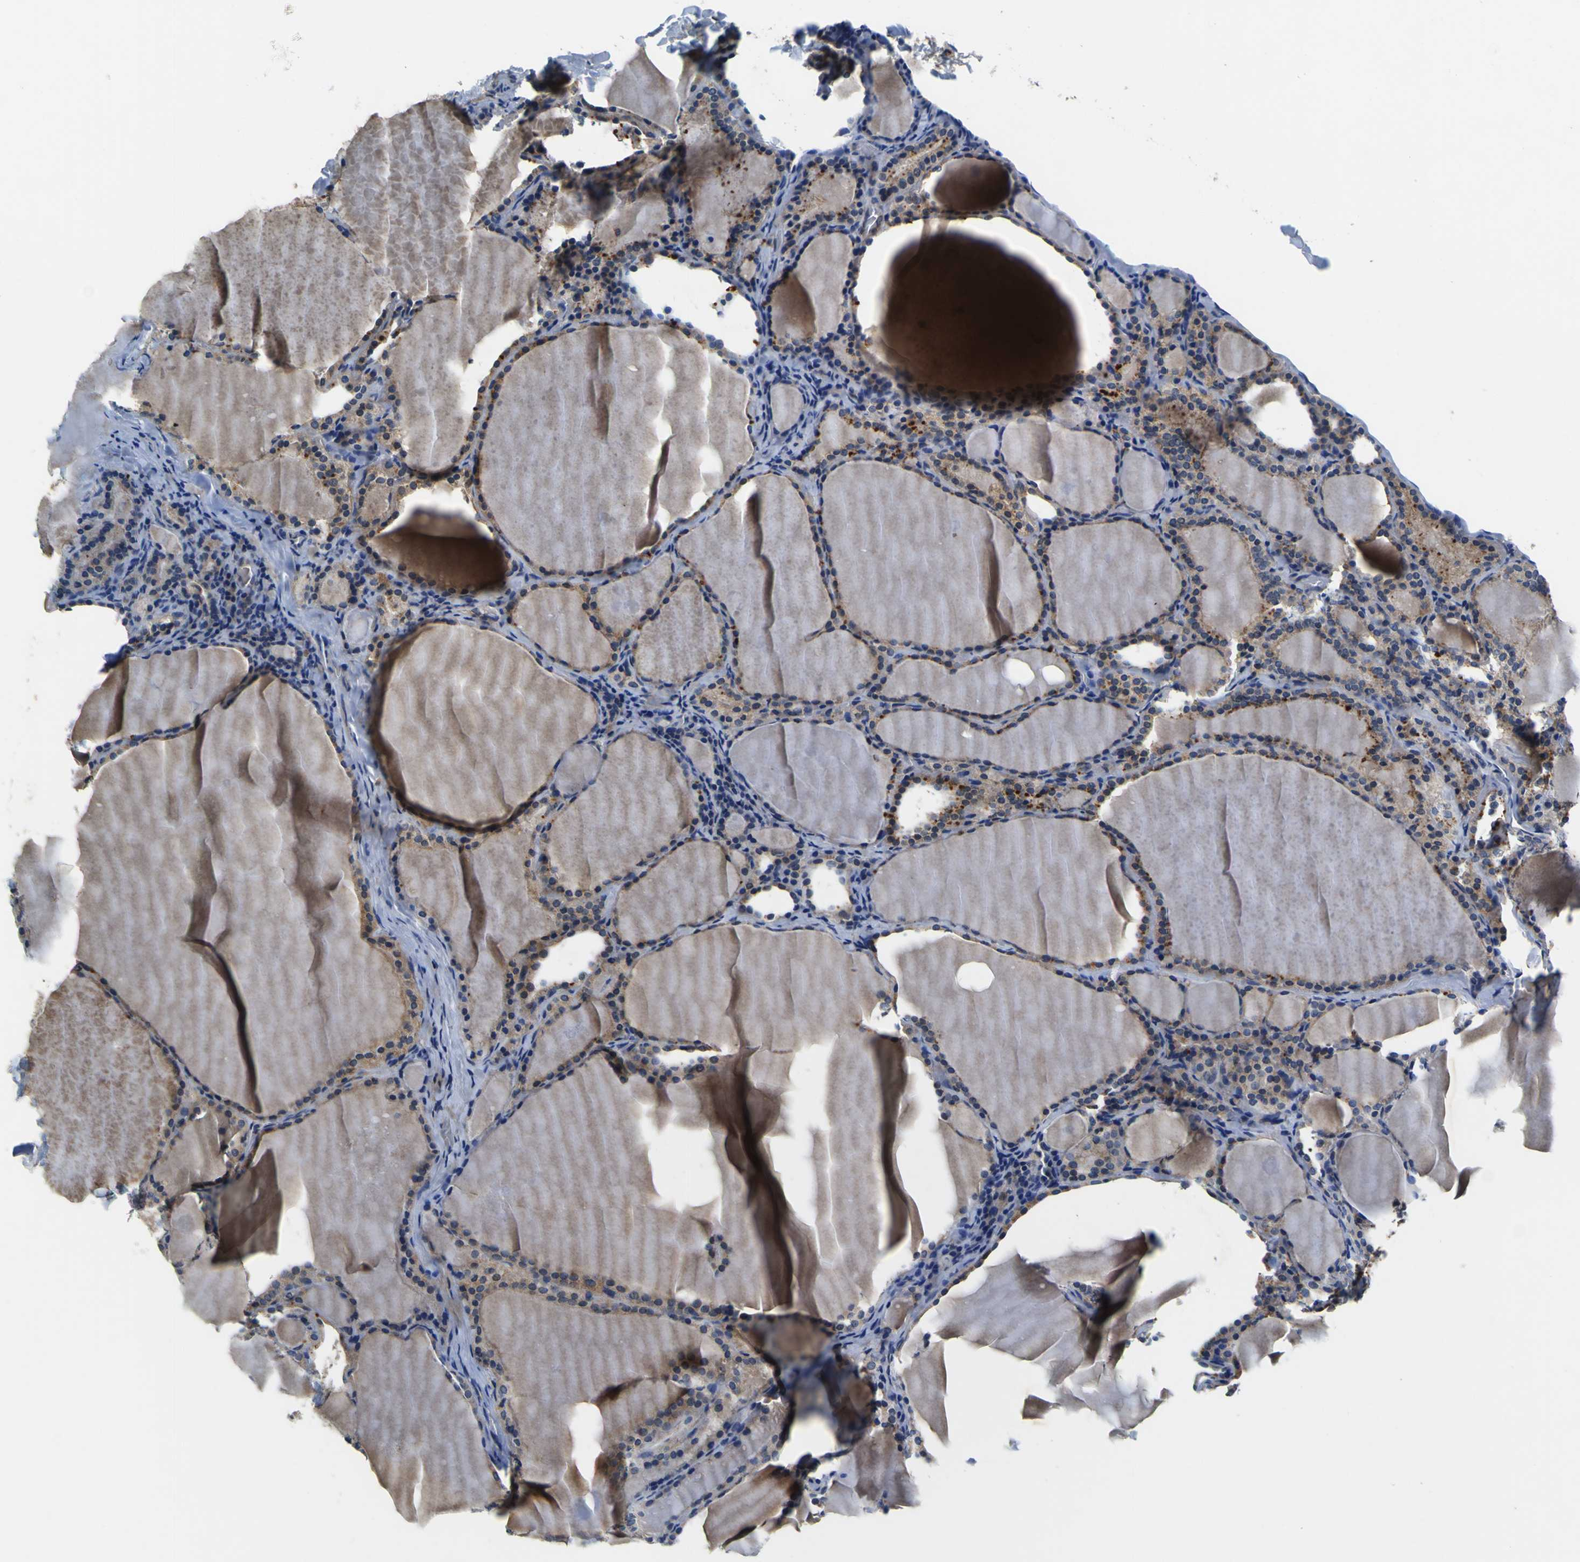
{"staining": {"intensity": "moderate", "quantity": "<25%", "location": "cytoplasmic/membranous"}, "tissue": "thyroid cancer", "cell_type": "Tumor cells", "image_type": "cancer", "snomed": [{"axis": "morphology", "description": "Papillary adenocarcinoma, NOS"}, {"axis": "topography", "description": "Thyroid gland"}], "caption": "DAB immunohistochemical staining of human thyroid cancer displays moderate cytoplasmic/membranous protein staining in approximately <25% of tumor cells.", "gene": "EPHB4", "patient": {"sex": "female", "age": 42}}